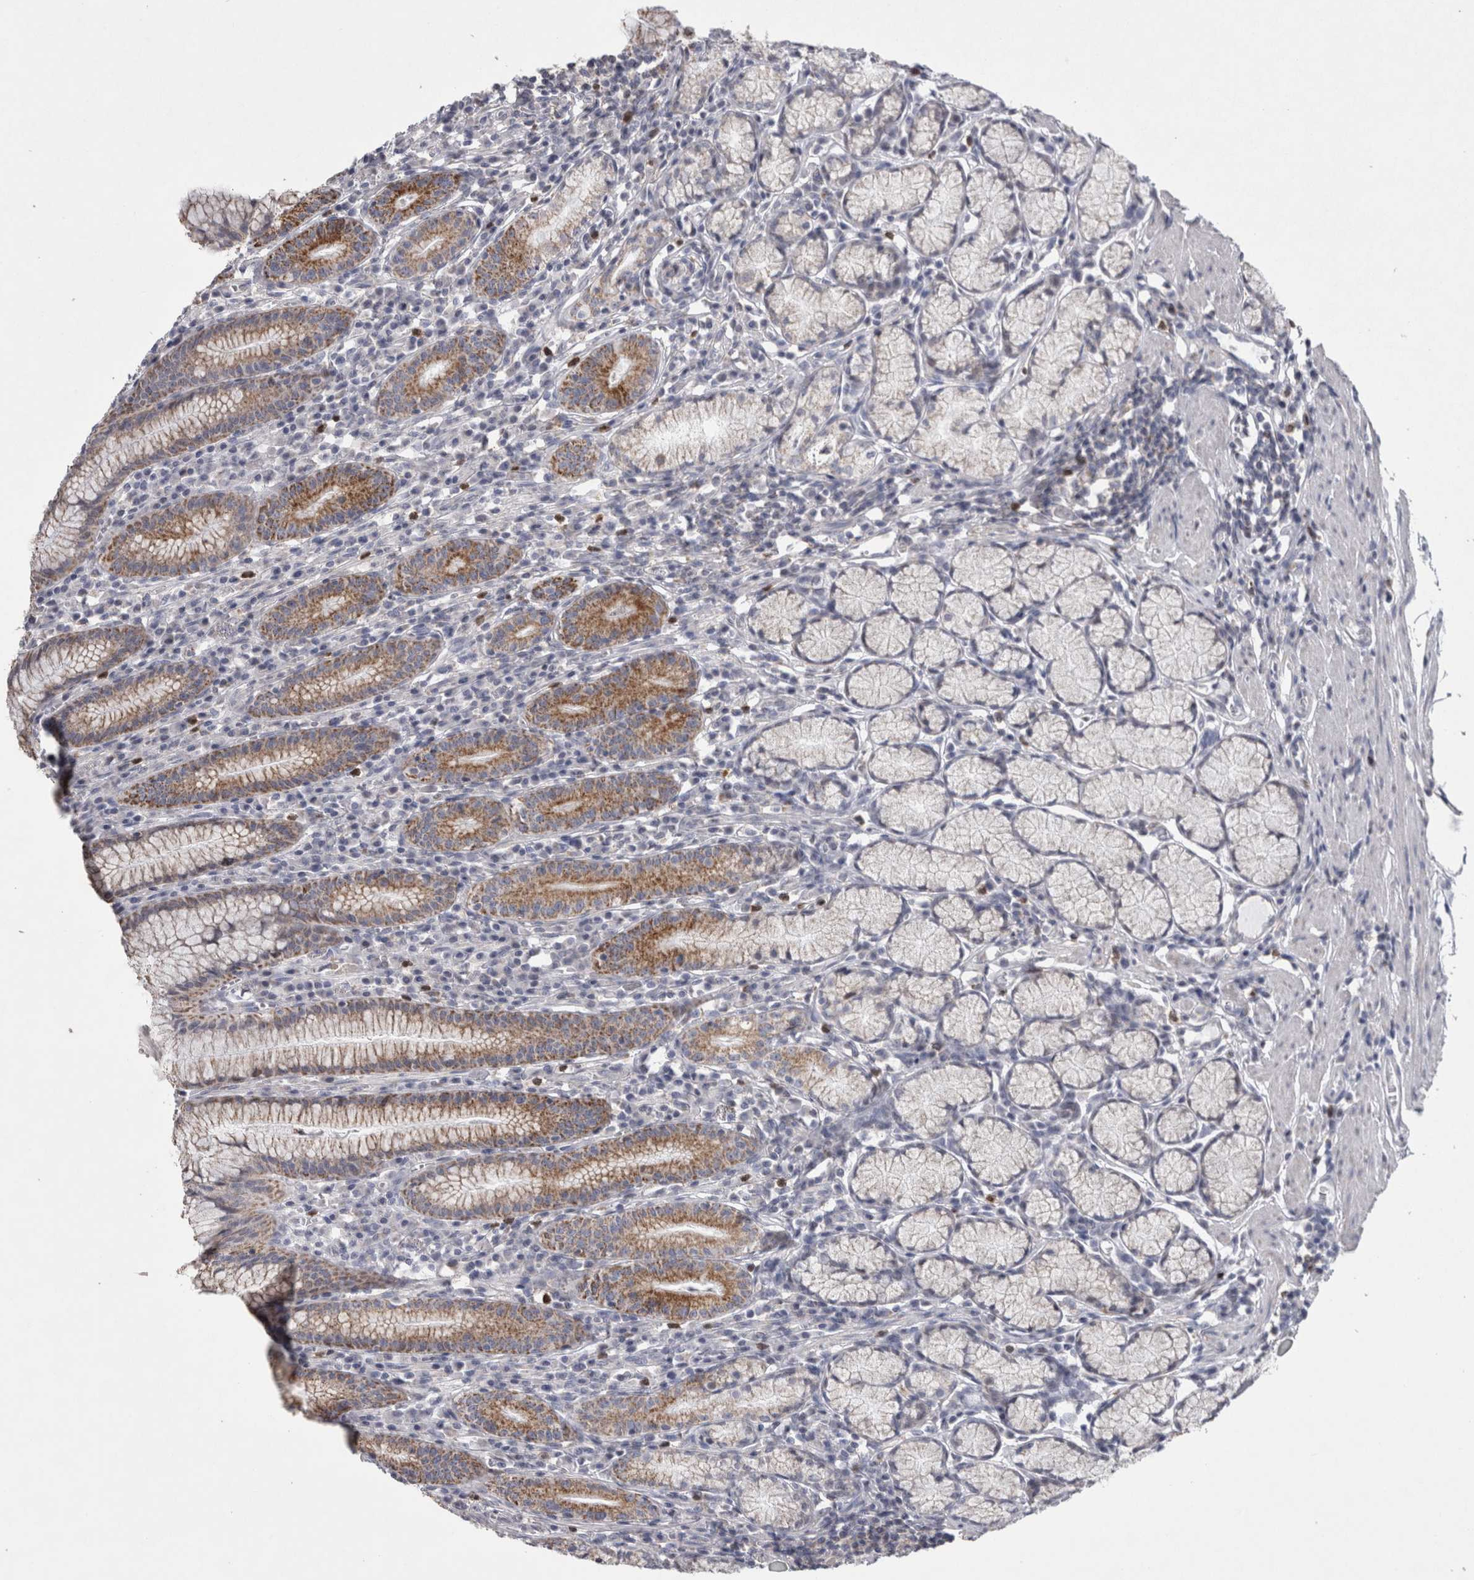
{"staining": {"intensity": "moderate", "quantity": "25%-75%", "location": "cytoplasmic/membranous"}, "tissue": "stomach", "cell_type": "Glandular cells", "image_type": "normal", "snomed": [{"axis": "morphology", "description": "Normal tissue, NOS"}, {"axis": "topography", "description": "Stomach"}], "caption": "DAB (3,3'-diaminobenzidine) immunohistochemical staining of unremarkable human stomach demonstrates moderate cytoplasmic/membranous protein positivity in approximately 25%-75% of glandular cells.", "gene": "AGMAT", "patient": {"sex": "male", "age": 55}}